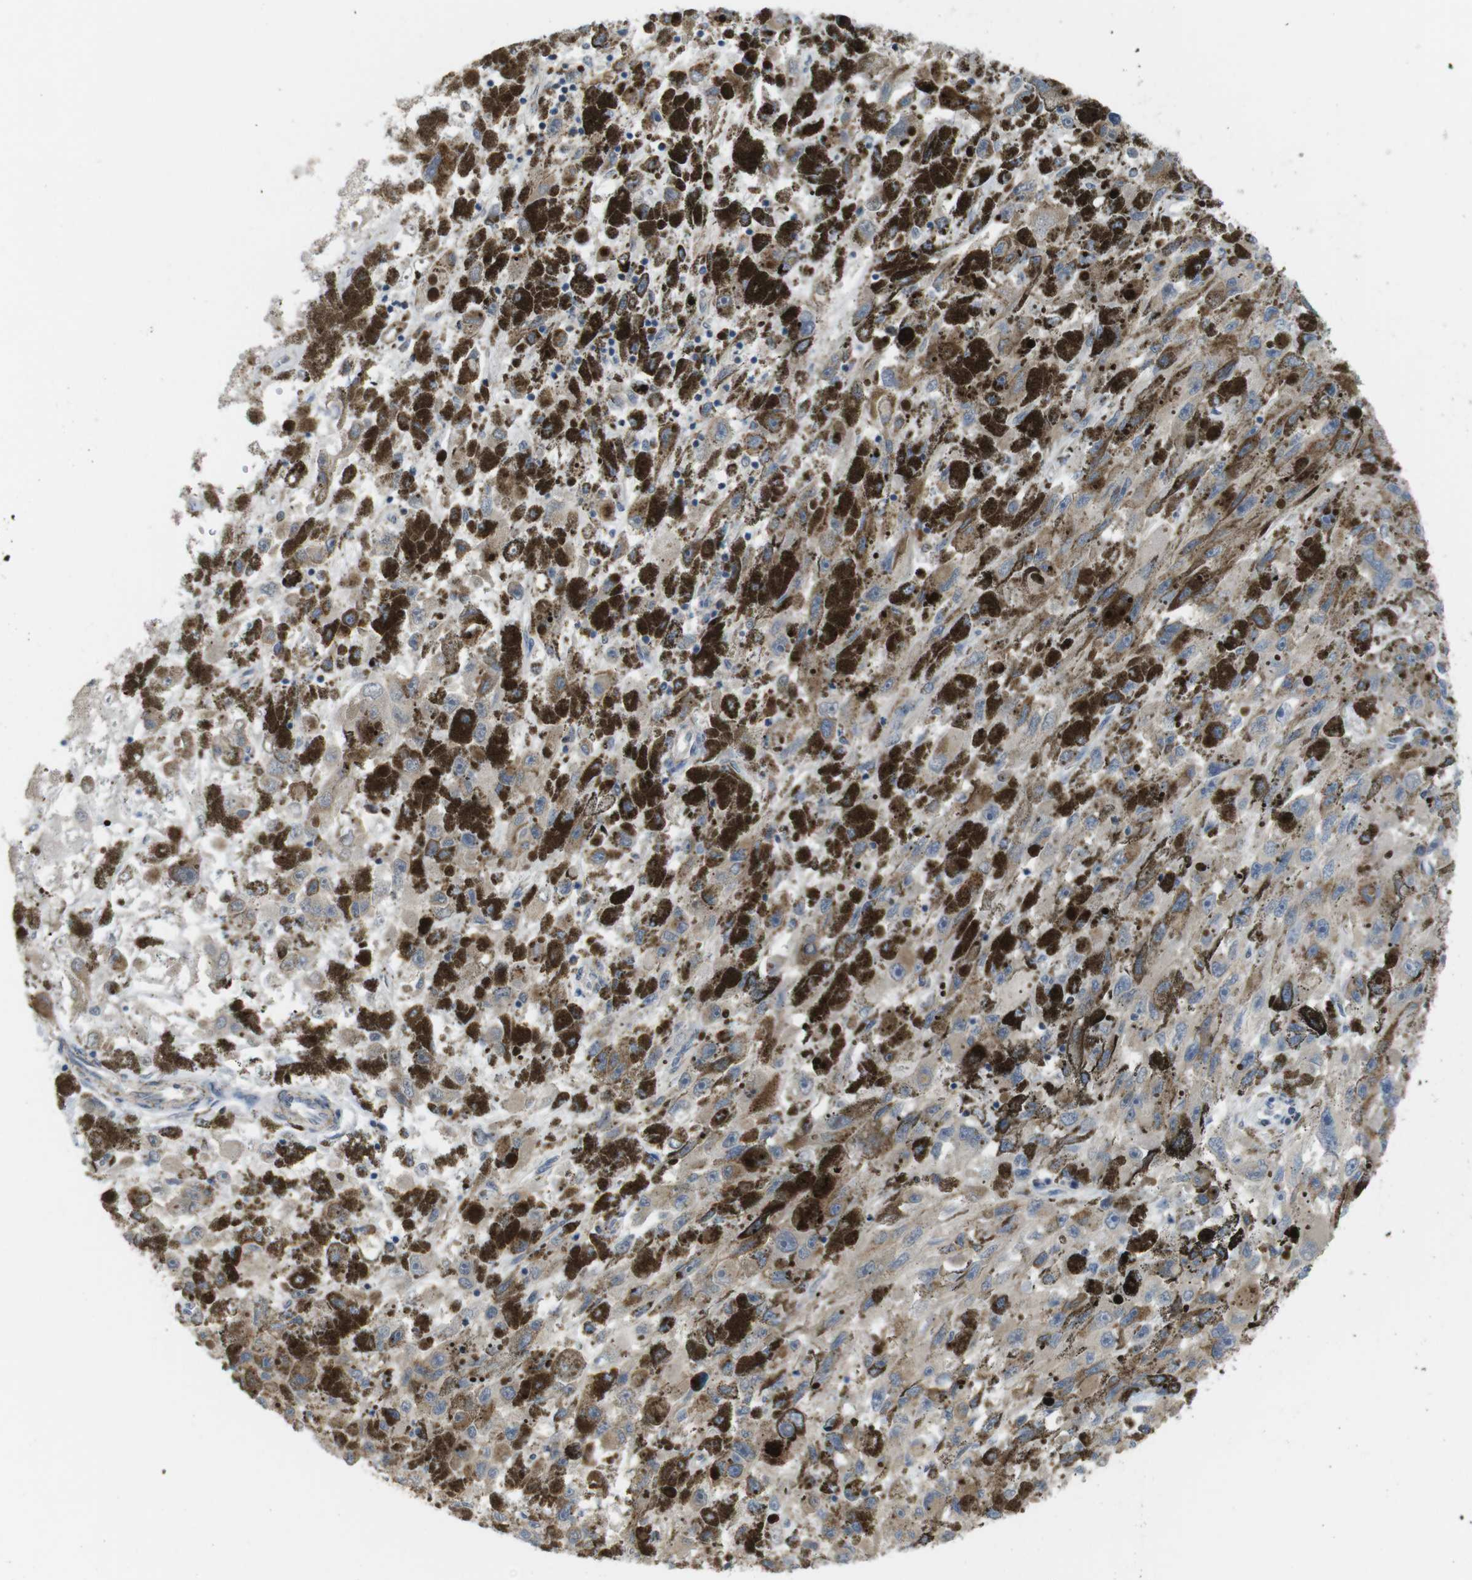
{"staining": {"intensity": "moderate", "quantity": ">75%", "location": "cytoplasmic/membranous"}, "tissue": "melanoma", "cell_type": "Tumor cells", "image_type": "cancer", "snomed": [{"axis": "morphology", "description": "Malignant melanoma, NOS"}, {"axis": "topography", "description": "Skin"}], "caption": "Immunohistochemistry (IHC) photomicrograph of malignant melanoma stained for a protein (brown), which exhibits medium levels of moderate cytoplasmic/membranous expression in about >75% of tumor cells.", "gene": "GRIK2", "patient": {"sex": "female", "age": 104}}